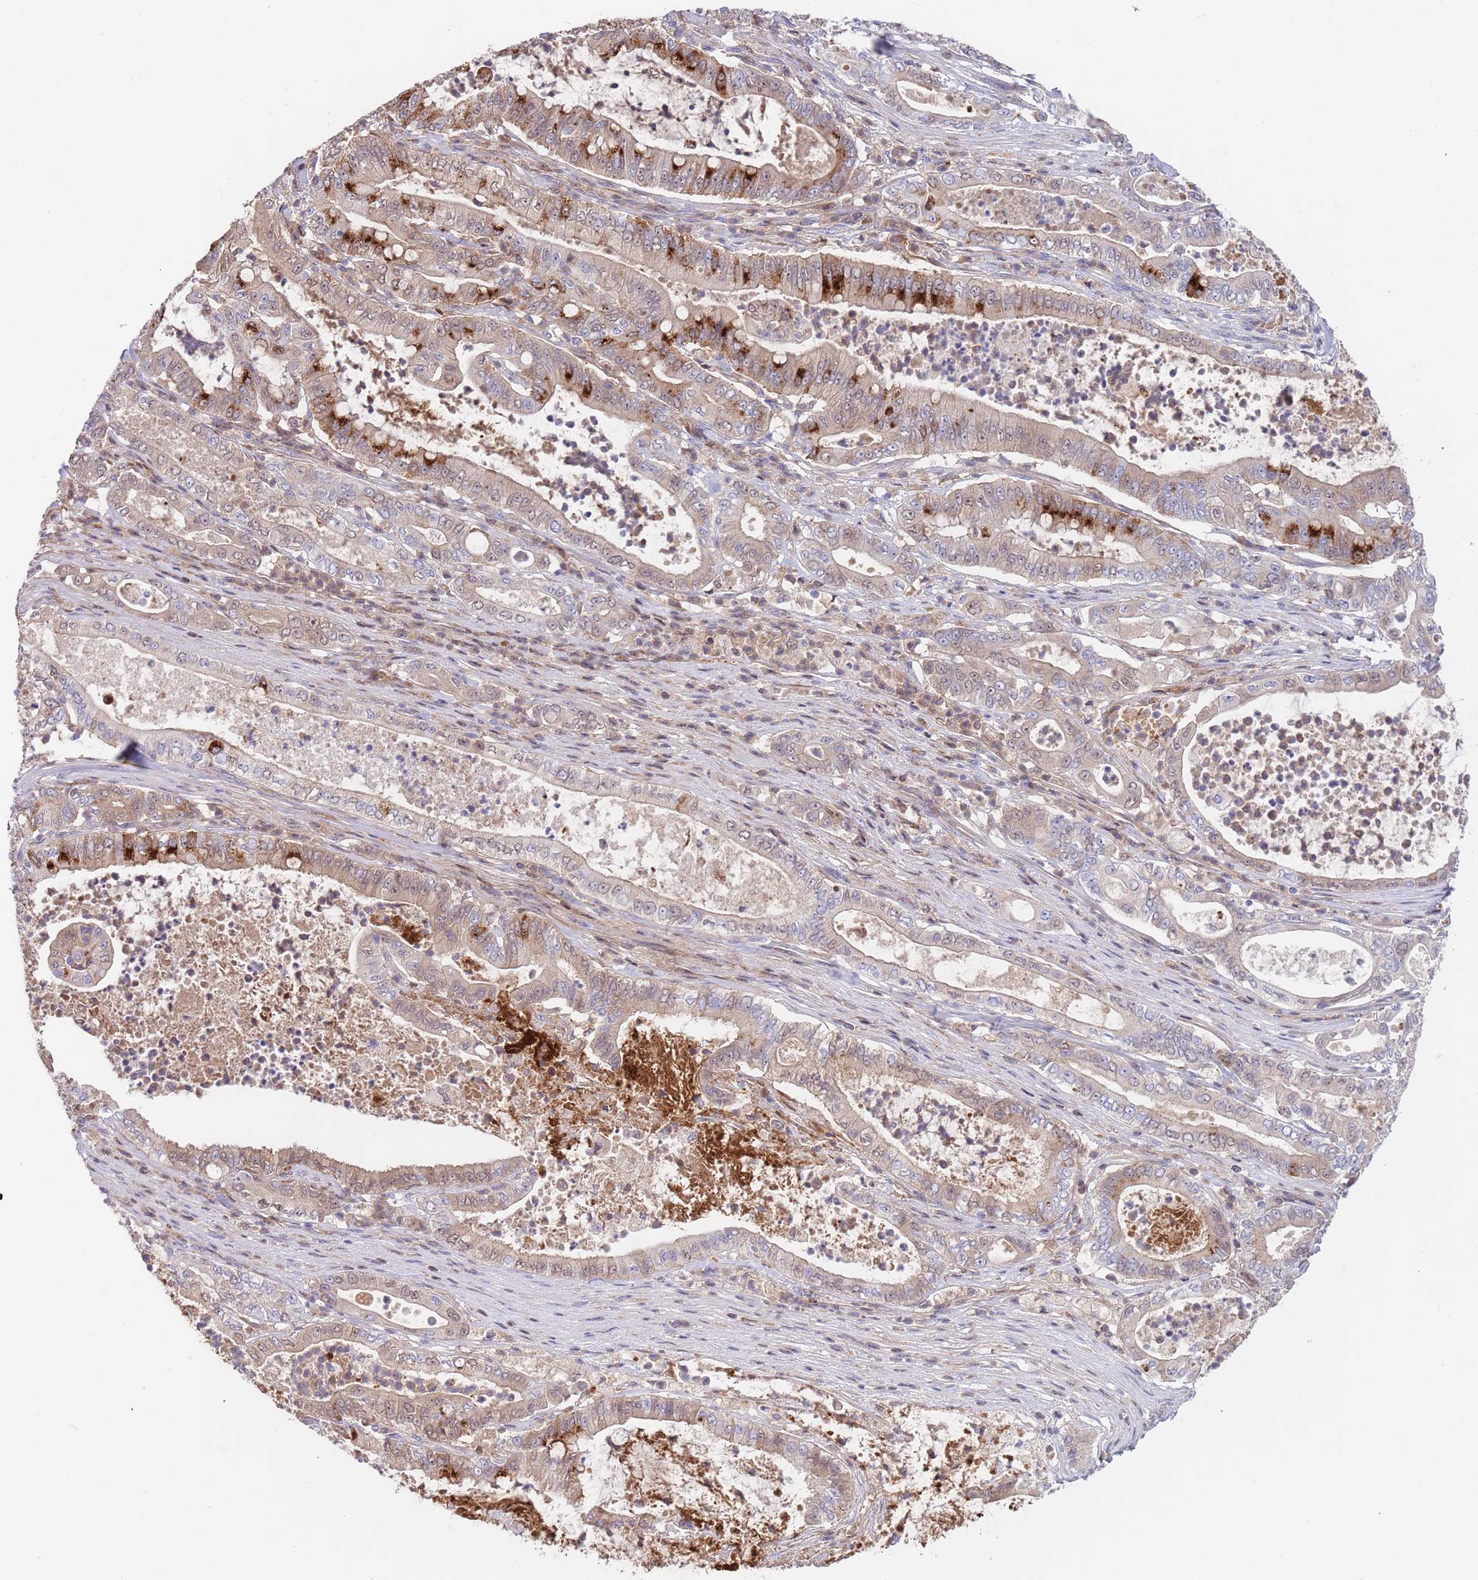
{"staining": {"intensity": "strong", "quantity": "25%-75%", "location": "cytoplasmic/membranous"}, "tissue": "pancreatic cancer", "cell_type": "Tumor cells", "image_type": "cancer", "snomed": [{"axis": "morphology", "description": "Adenocarcinoma, NOS"}, {"axis": "topography", "description": "Pancreas"}], "caption": "An IHC photomicrograph of neoplastic tissue is shown. Protein staining in brown labels strong cytoplasmic/membranous positivity in adenocarcinoma (pancreatic) within tumor cells.", "gene": "BORCS5", "patient": {"sex": "male", "age": 71}}